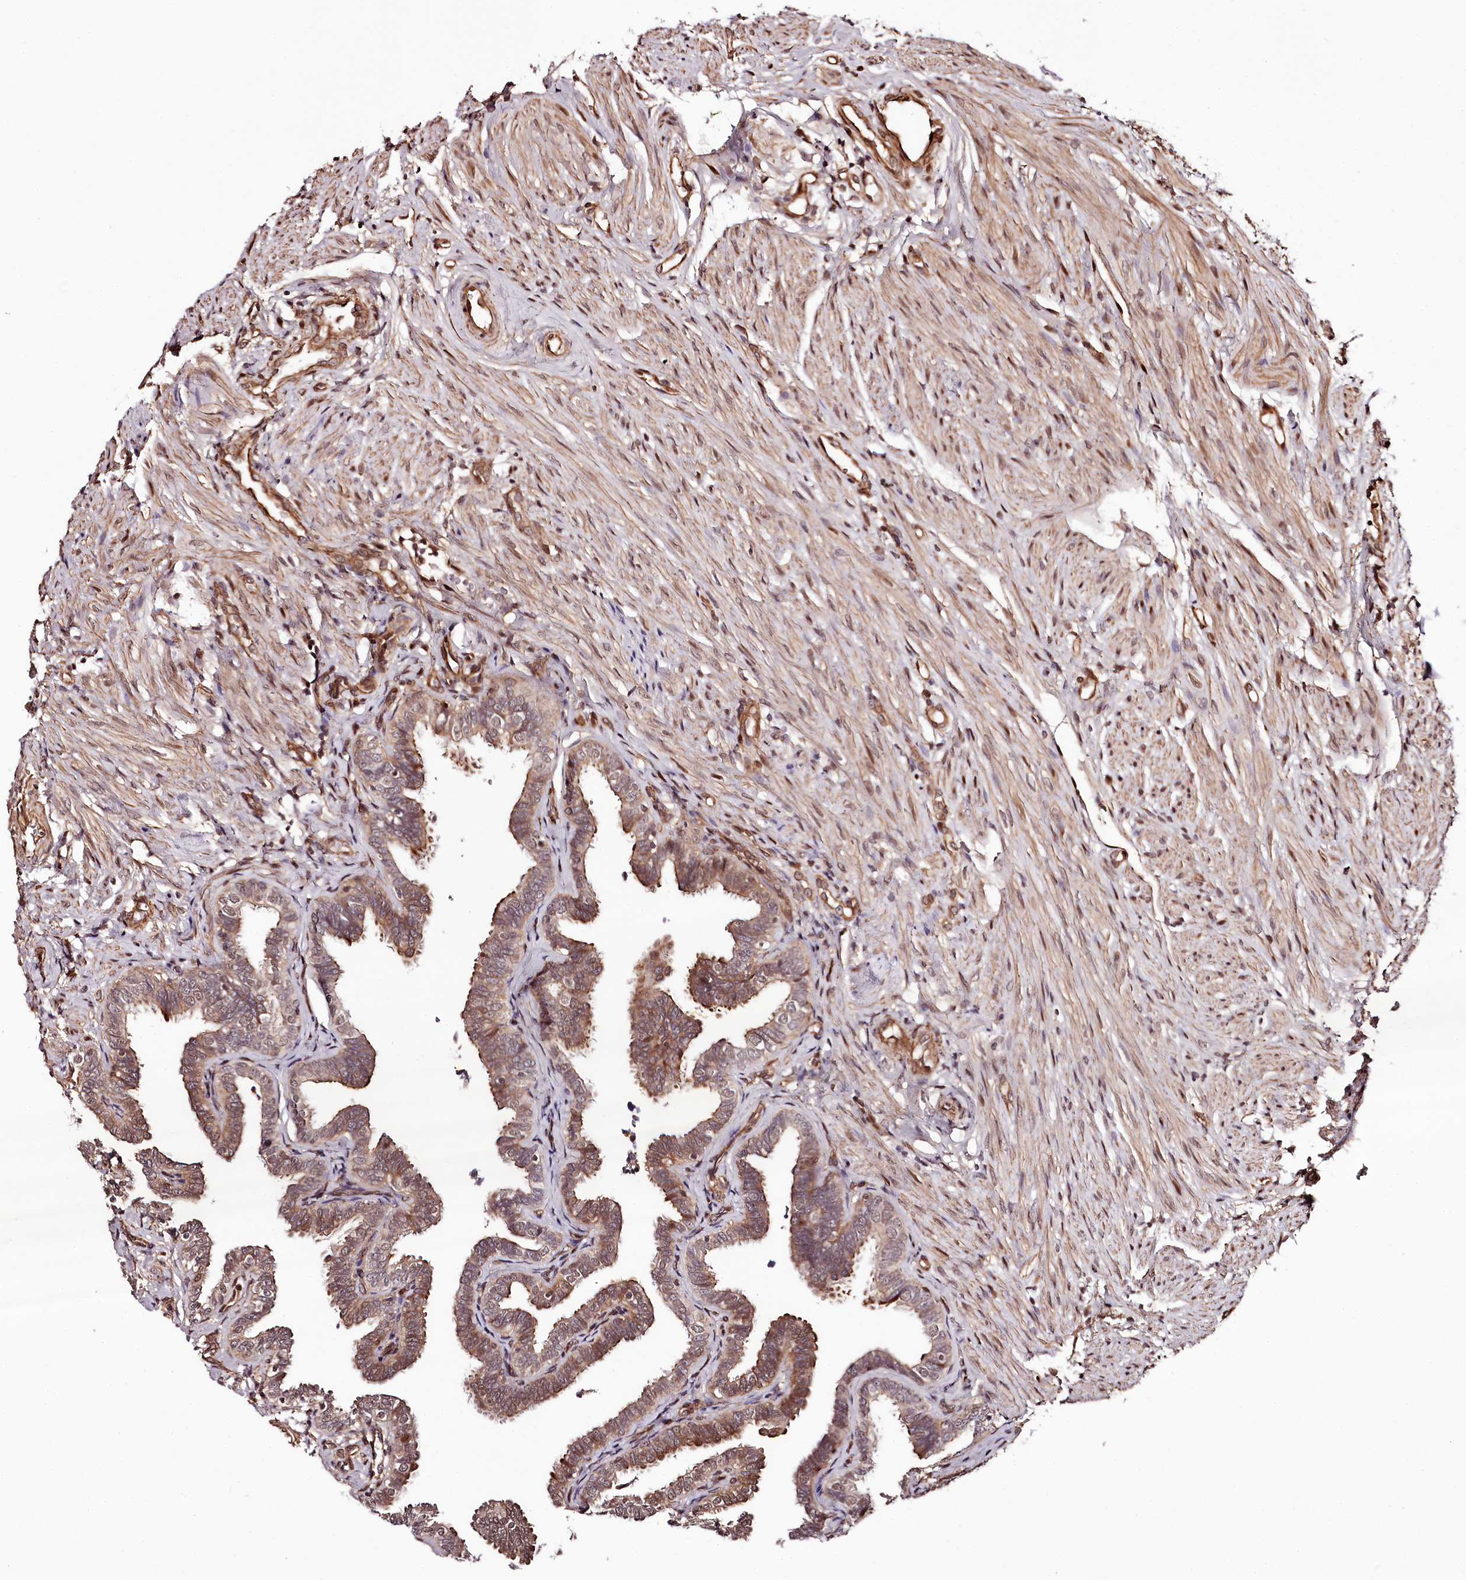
{"staining": {"intensity": "moderate", "quantity": "25%-75%", "location": "cytoplasmic/membranous,nuclear"}, "tissue": "fallopian tube", "cell_type": "Glandular cells", "image_type": "normal", "snomed": [{"axis": "morphology", "description": "Normal tissue, NOS"}, {"axis": "topography", "description": "Fallopian tube"}], "caption": "Human fallopian tube stained for a protein (brown) reveals moderate cytoplasmic/membranous,nuclear positive expression in approximately 25%-75% of glandular cells.", "gene": "TTC33", "patient": {"sex": "female", "age": 39}}